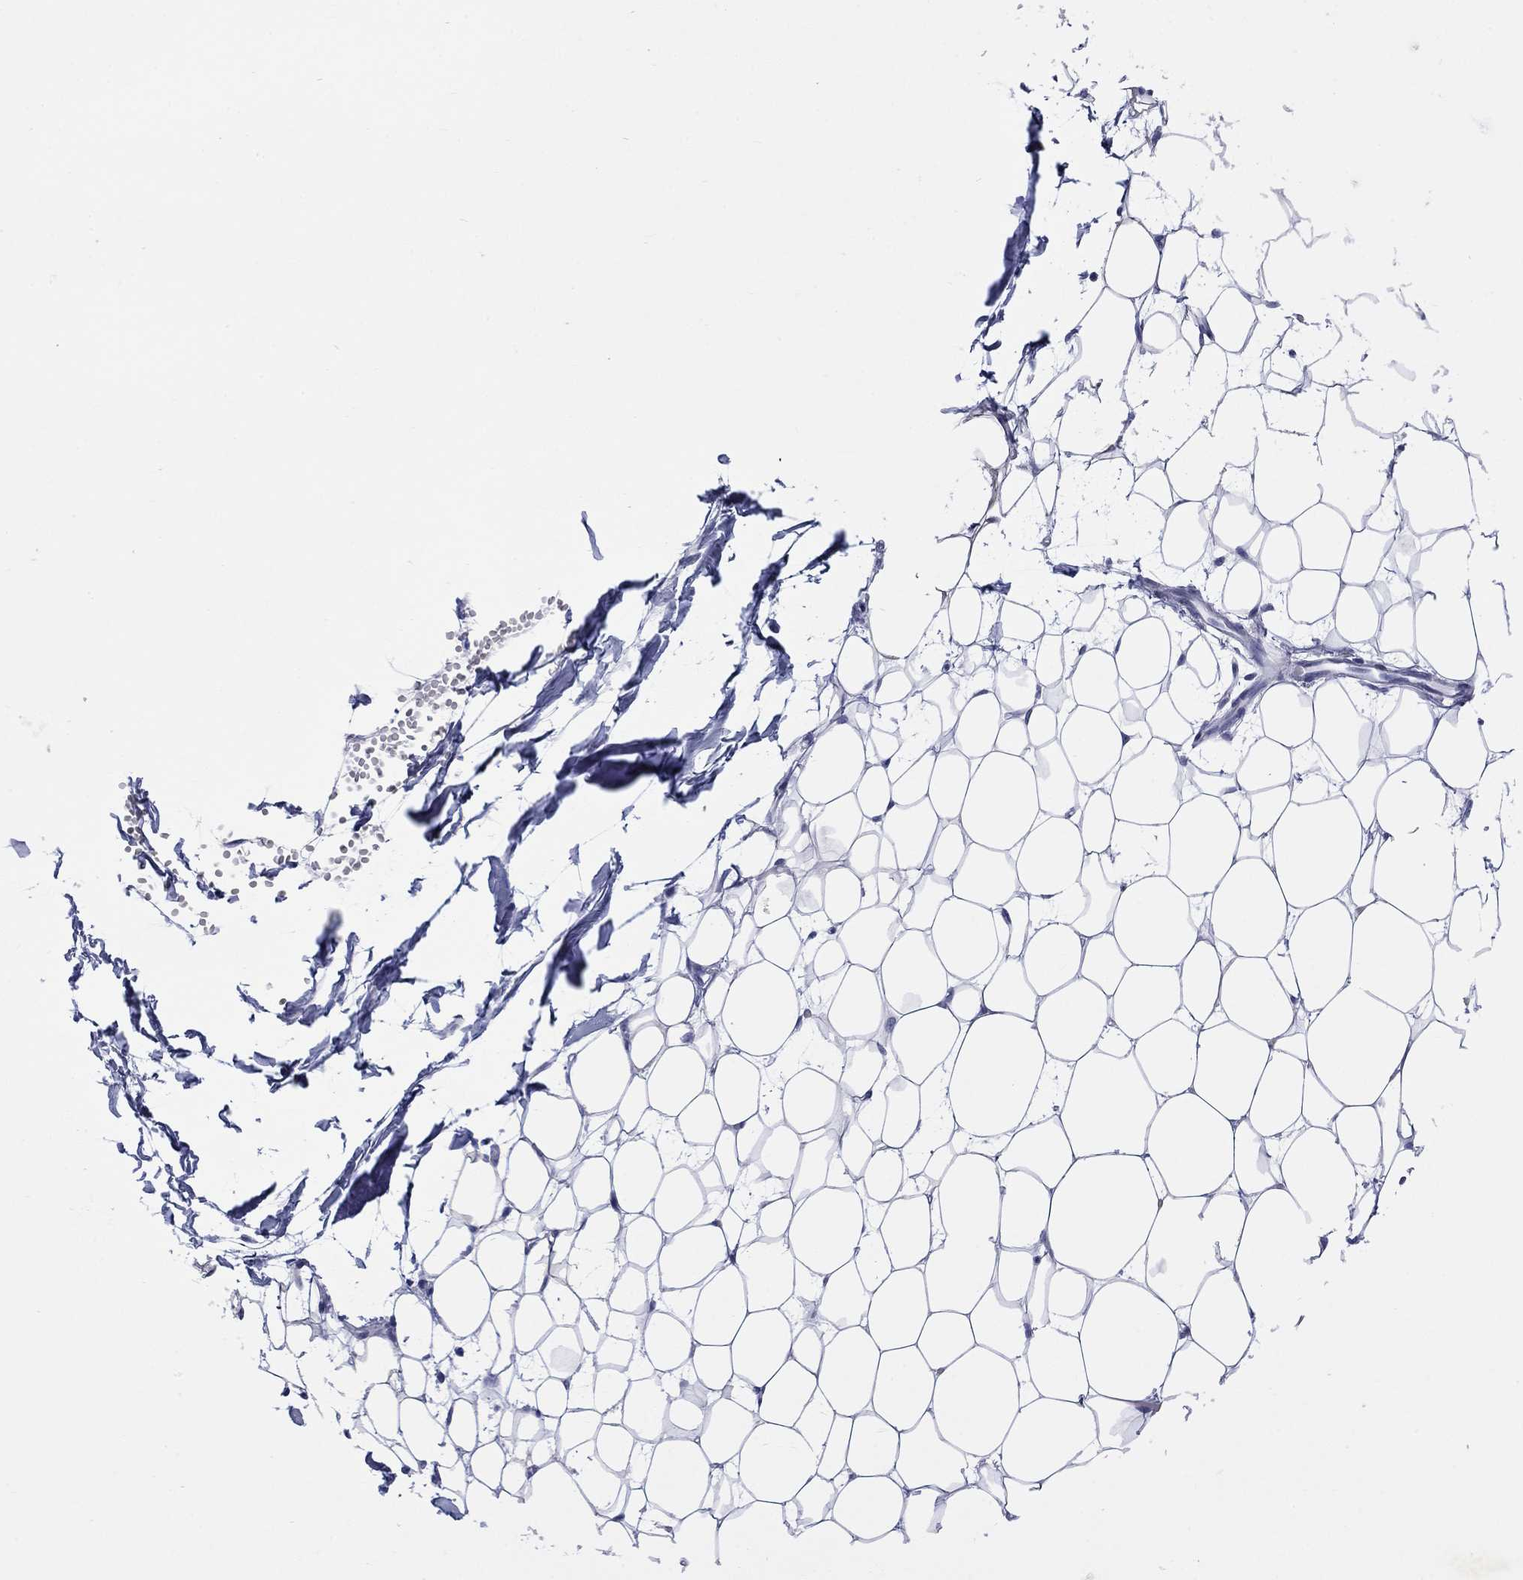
{"staining": {"intensity": "negative", "quantity": "none", "location": "none"}, "tissue": "breast", "cell_type": "Adipocytes", "image_type": "normal", "snomed": [{"axis": "morphology", "description": "Normal tissue, NOS"}, {"axis": "topography", "description": "Breast"}], "caption": "Breast stained for a protein using immunohistochemistry reveals no positivity adipocytes.", "gene": "ECEL1", "patient": {"sex": "female", "age": 37}}